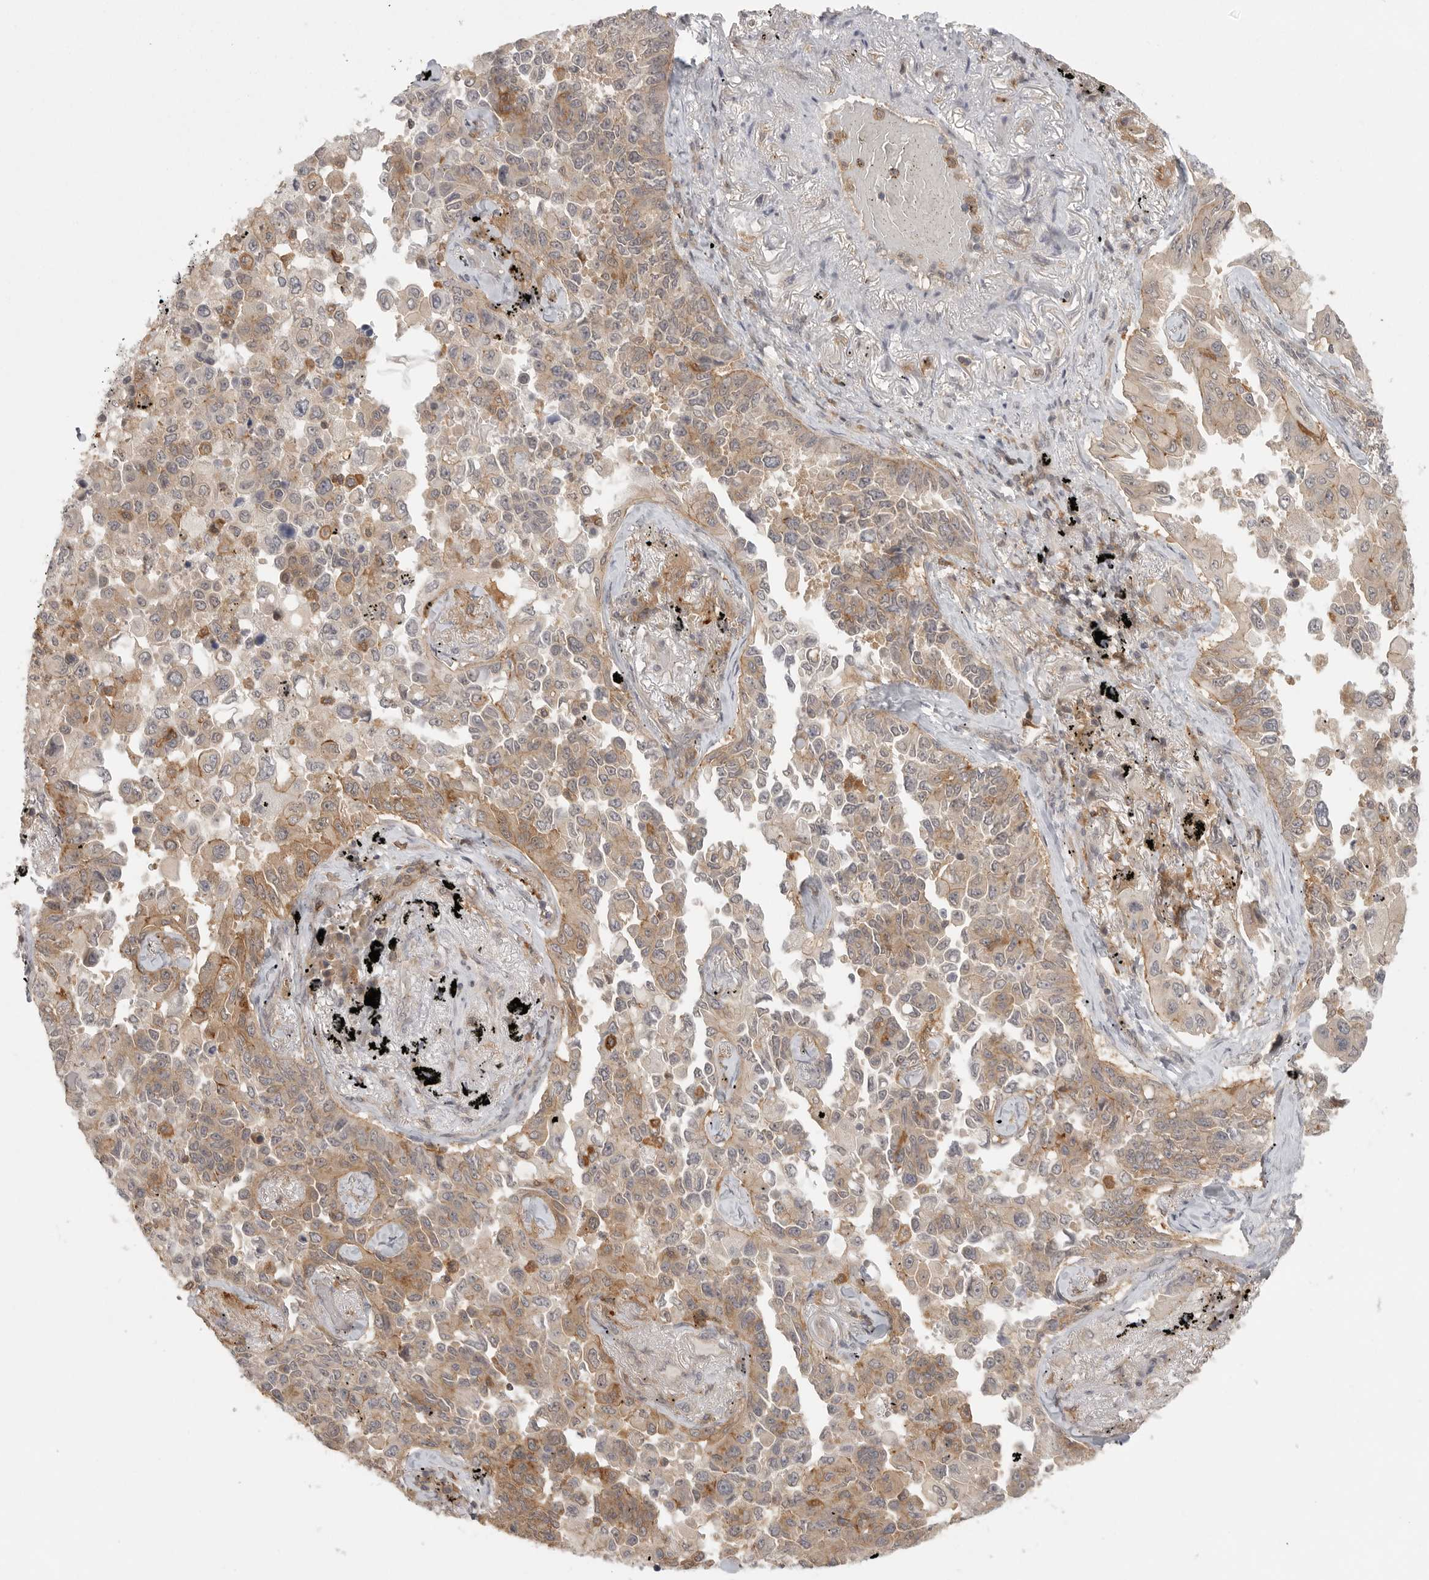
{"staining": {"intensity": "weak", "quantity": ">75%", "location": "cytoplasmic/membranous"}, "tissue": "lung cancer", "cell_type": "Tumor cells", "image_type": "cancer", "snomed": [{"axis": "morphology", "description": "Adenocarcinoma, NOS"}, {"axis": "topography", "description": "Lung"}], "caption": "Adenocarcinoma (lung) tissue displays weak cytoplasmic/membranous expression in approximately >75% of tumor cells", "gene": "DBNL", "patient": {"sex": "female", "age": 67}}